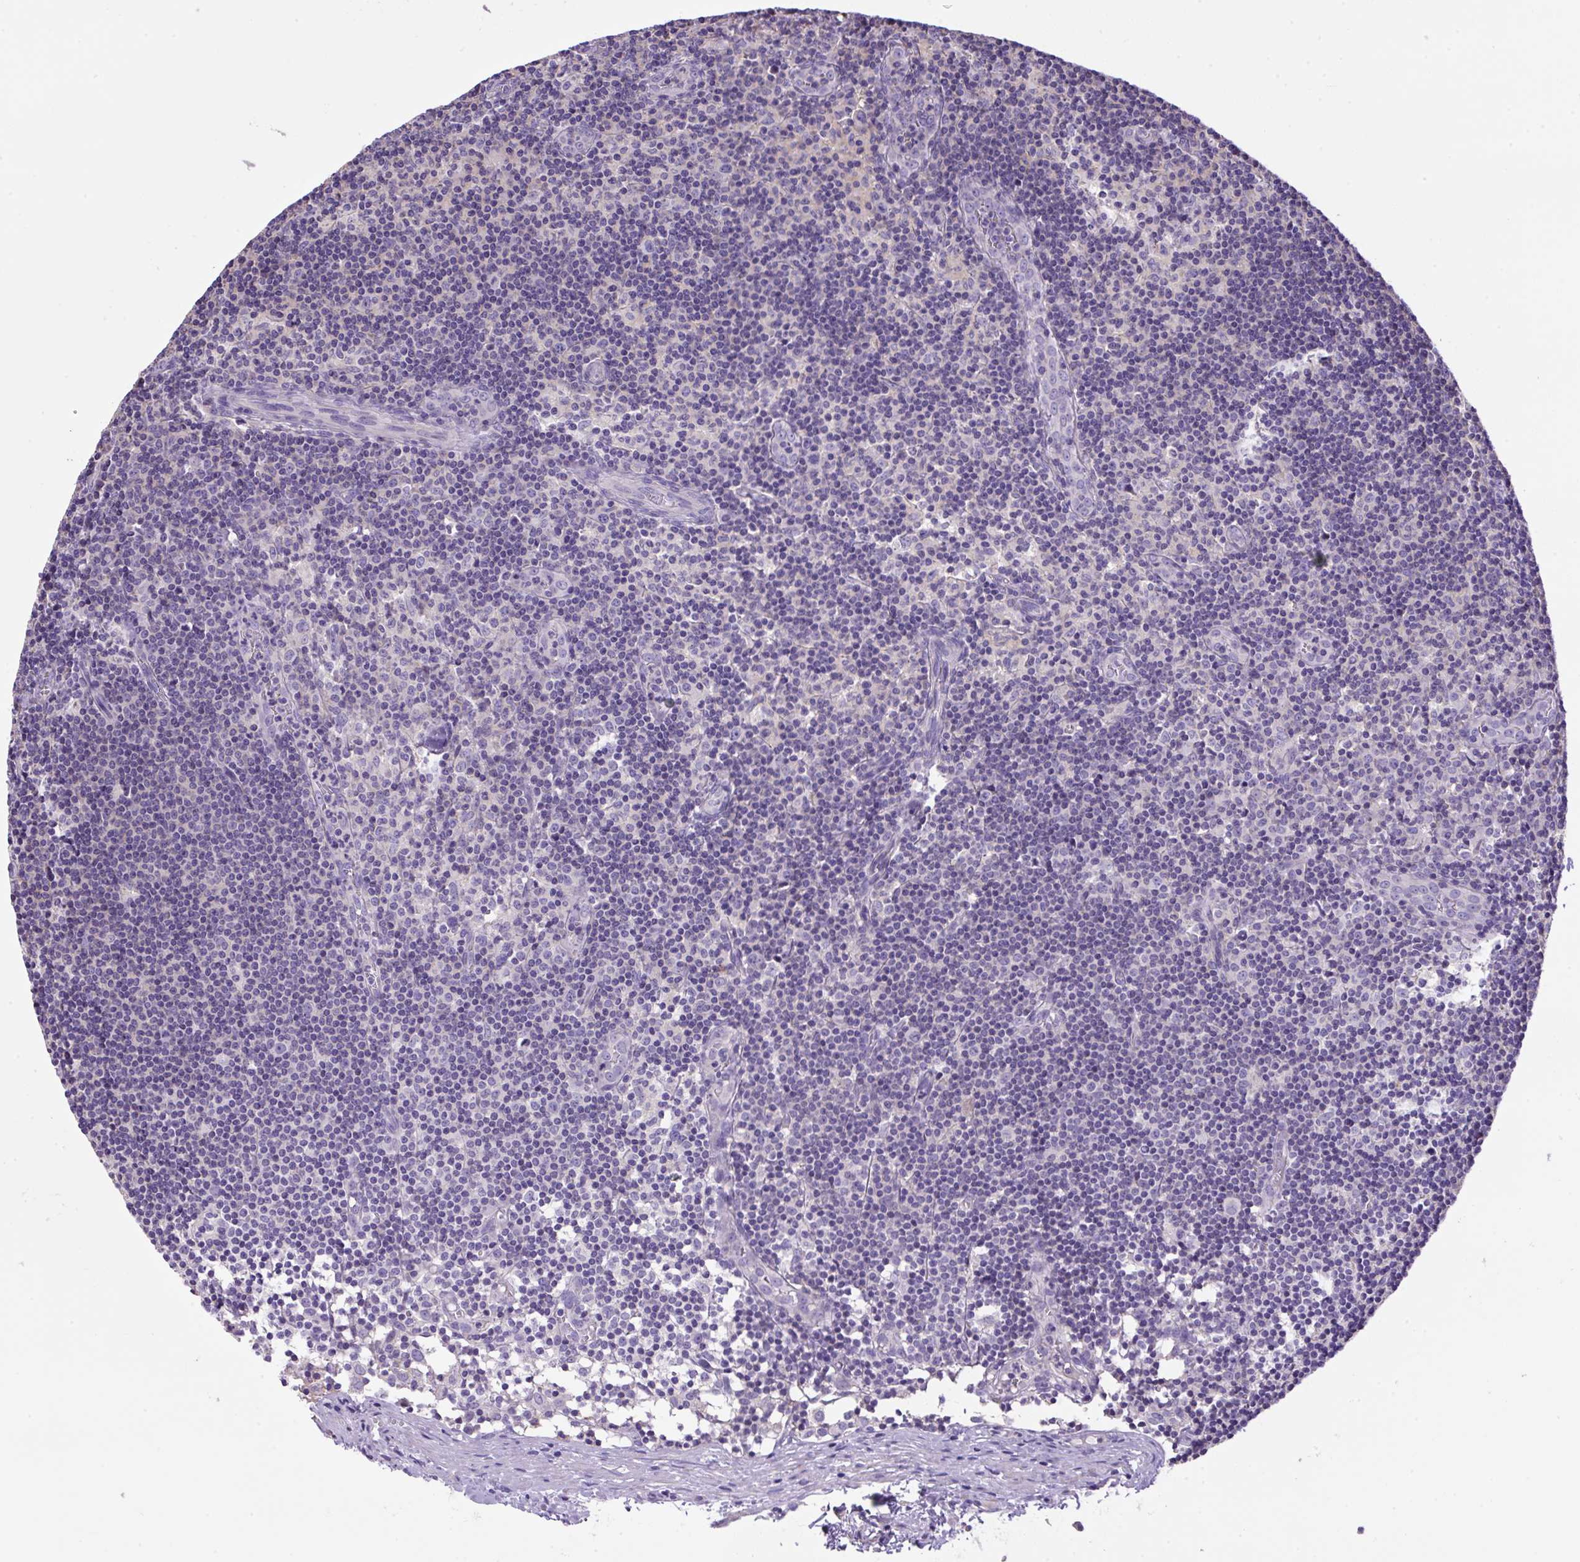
{"staining": {"intensity": "negative", "quantity": "none", "location": "none"}, "tissue": "lymph node", "cell_type": "Germinal center cells", "image_type": "normal", "snomed": [{"axis": "morphology", "description": "Normal tissue, NOS"}, {"axis": "topography", "description": "Lymph node"}], "caption": "Immunohistochemistry photomicrograph of benign human lymph node stained for a protein (brown), which demonstrates no expression in germinal center cells.", "gene": "NPTN", "patient": {"sex": "female", "age": 45}}